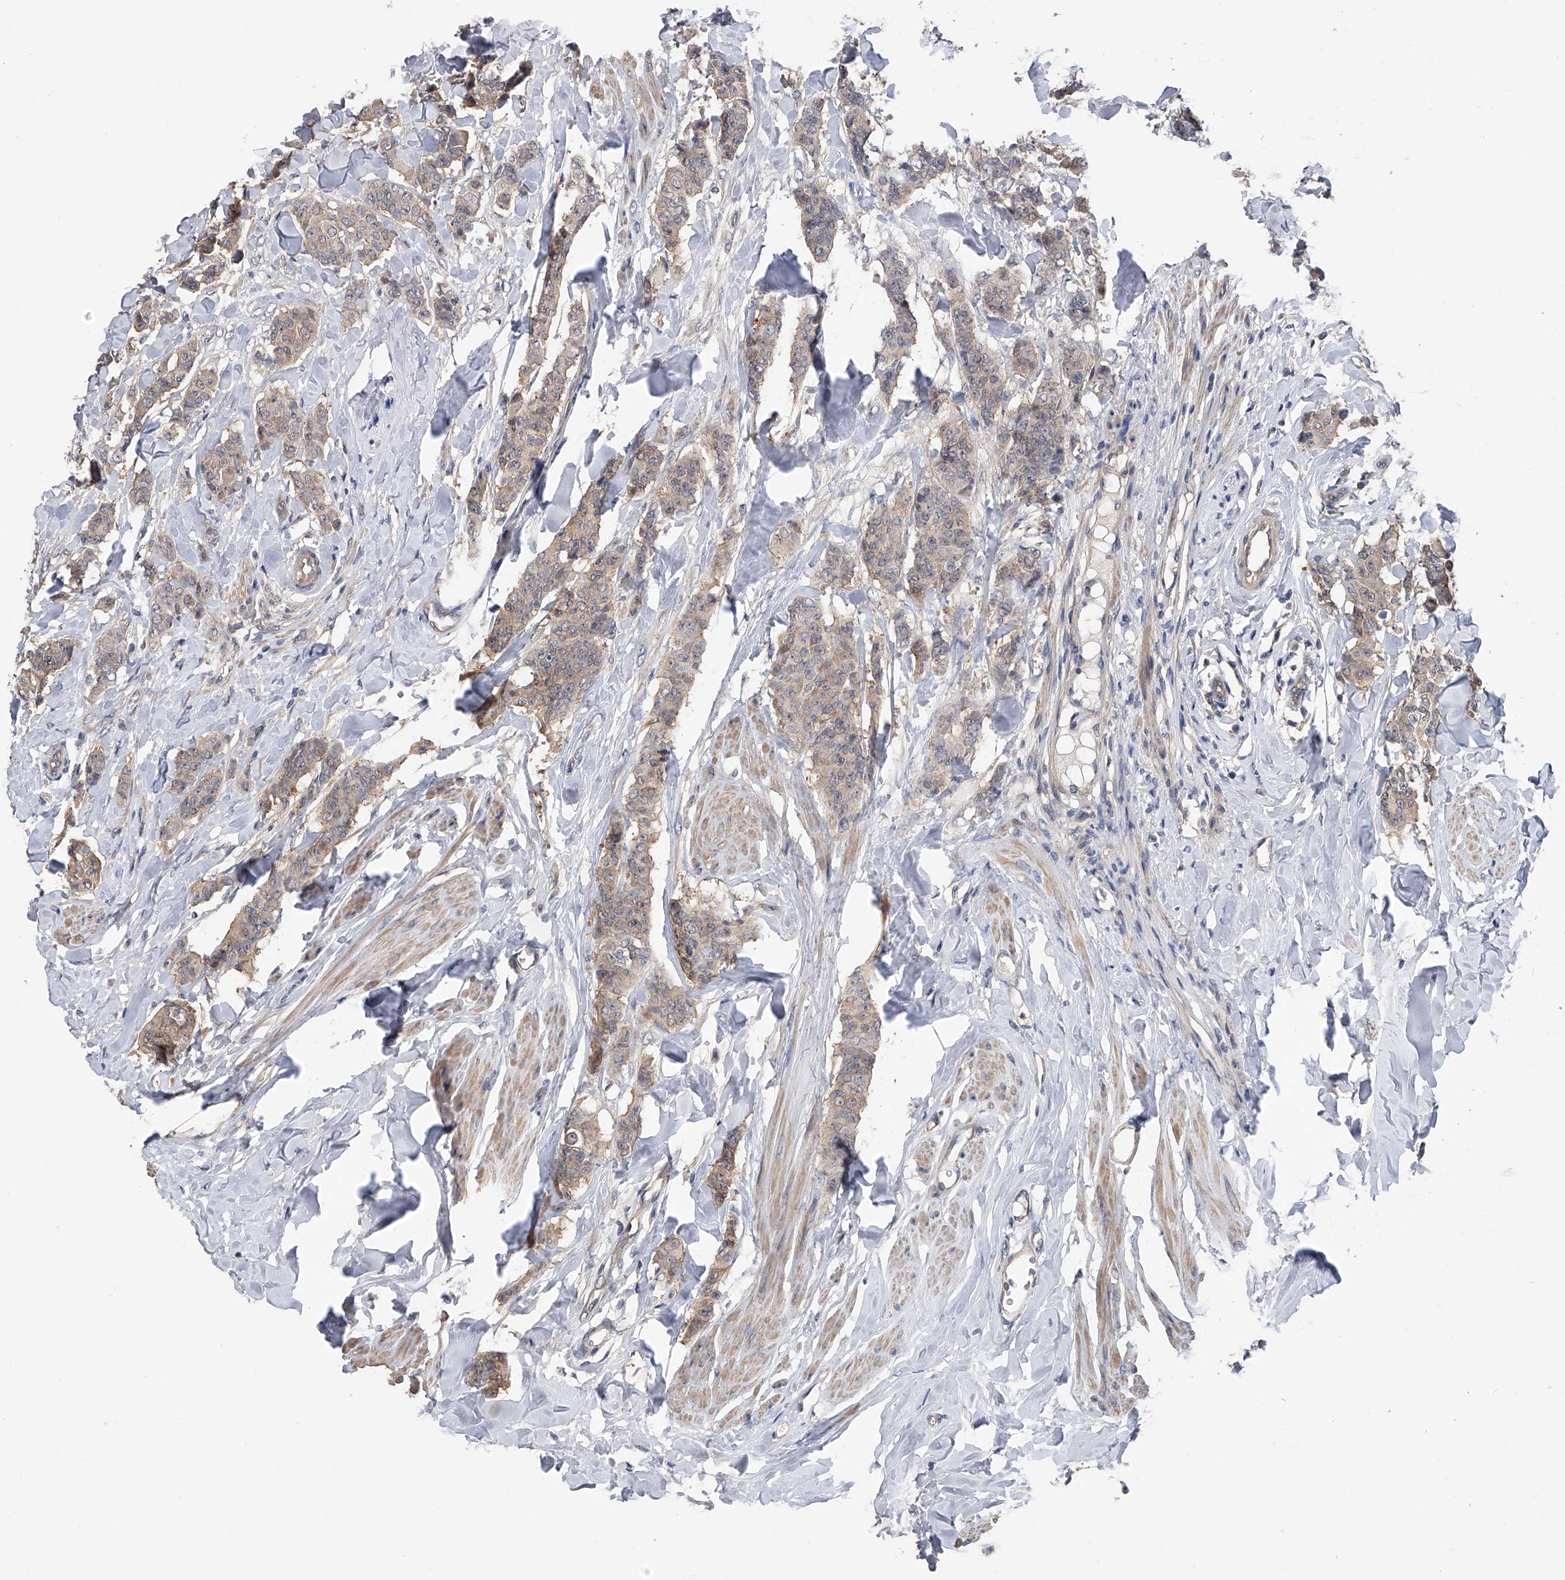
{"staining": {"intensity": "negative", "quantity": "none", "location": "none"}, "tissue": "breast cancer", "cell_type": "Tumor cells", "image_type": "cancer", "snomed": [{"axis": "morphology", "description": "Duct carcinoma"}, {"axis": "topography", "description": "Breast"}], "caption": "Histopathology image shows no significant protein staining in tumor cells of breast cancer (invasive ductal carcinoma).", "gene": "CFAP298", "patient": {"sex": "female", "age": 40}}